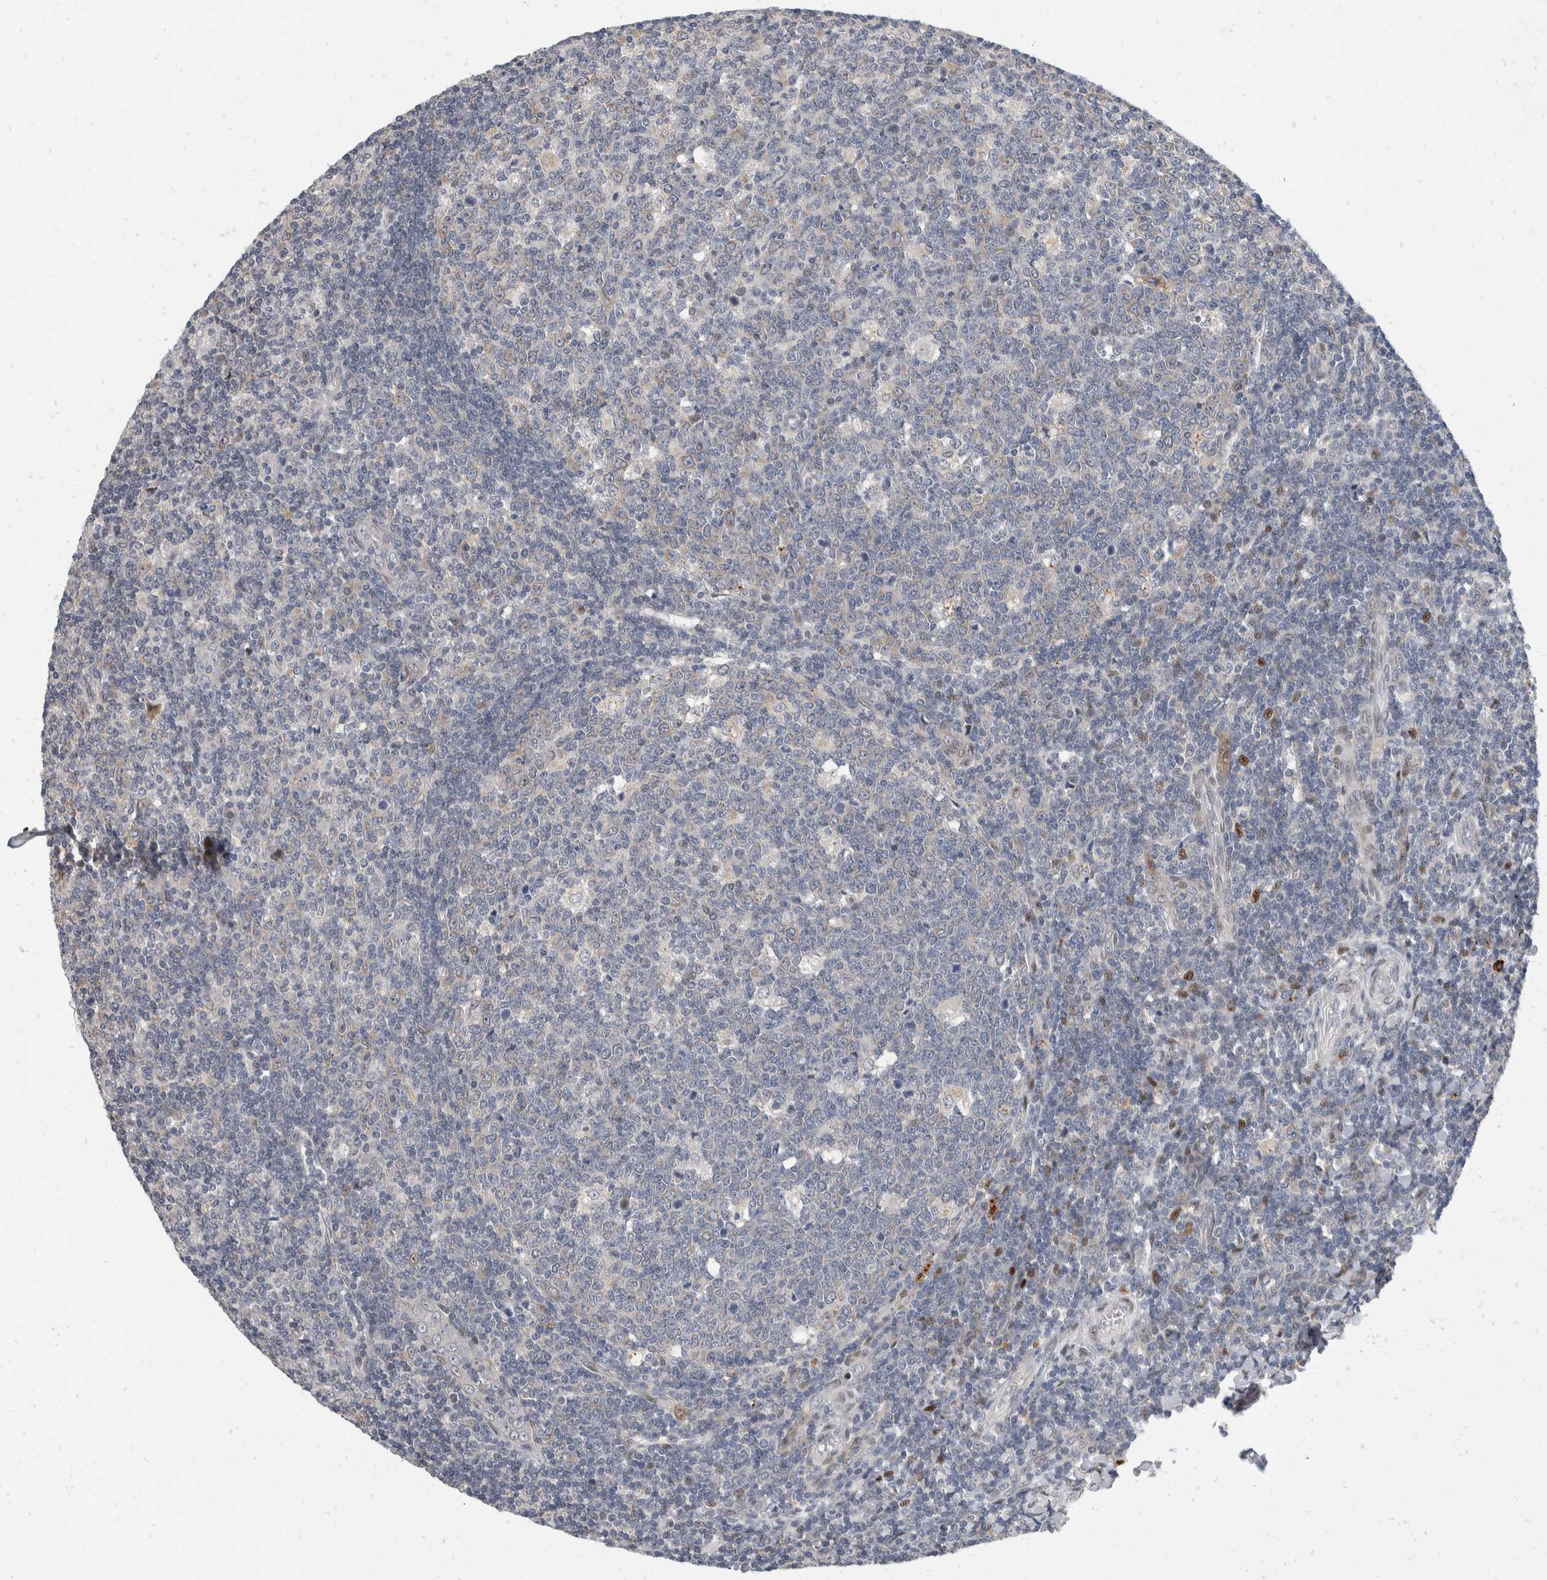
{"staining": {"intensity": "negative", "quantity": "none", "location": "none"}, "tissue": "tonsil", "cell_type": "Germinal center cells", "image_type": "normal", "snomed": [{"axis": "morphology", "description": "Normal tissue, NOS"}, {"axis": "topography", "description": "Tonsil"}], "caption": "High power microscopy histopathology image of an immunohistochemistry photomicrograph of normal tonsil, revealing no significant positivity in germinal center cells.", "gene": "ZNF703", "patient": {"sex": "female", "age": 19}}